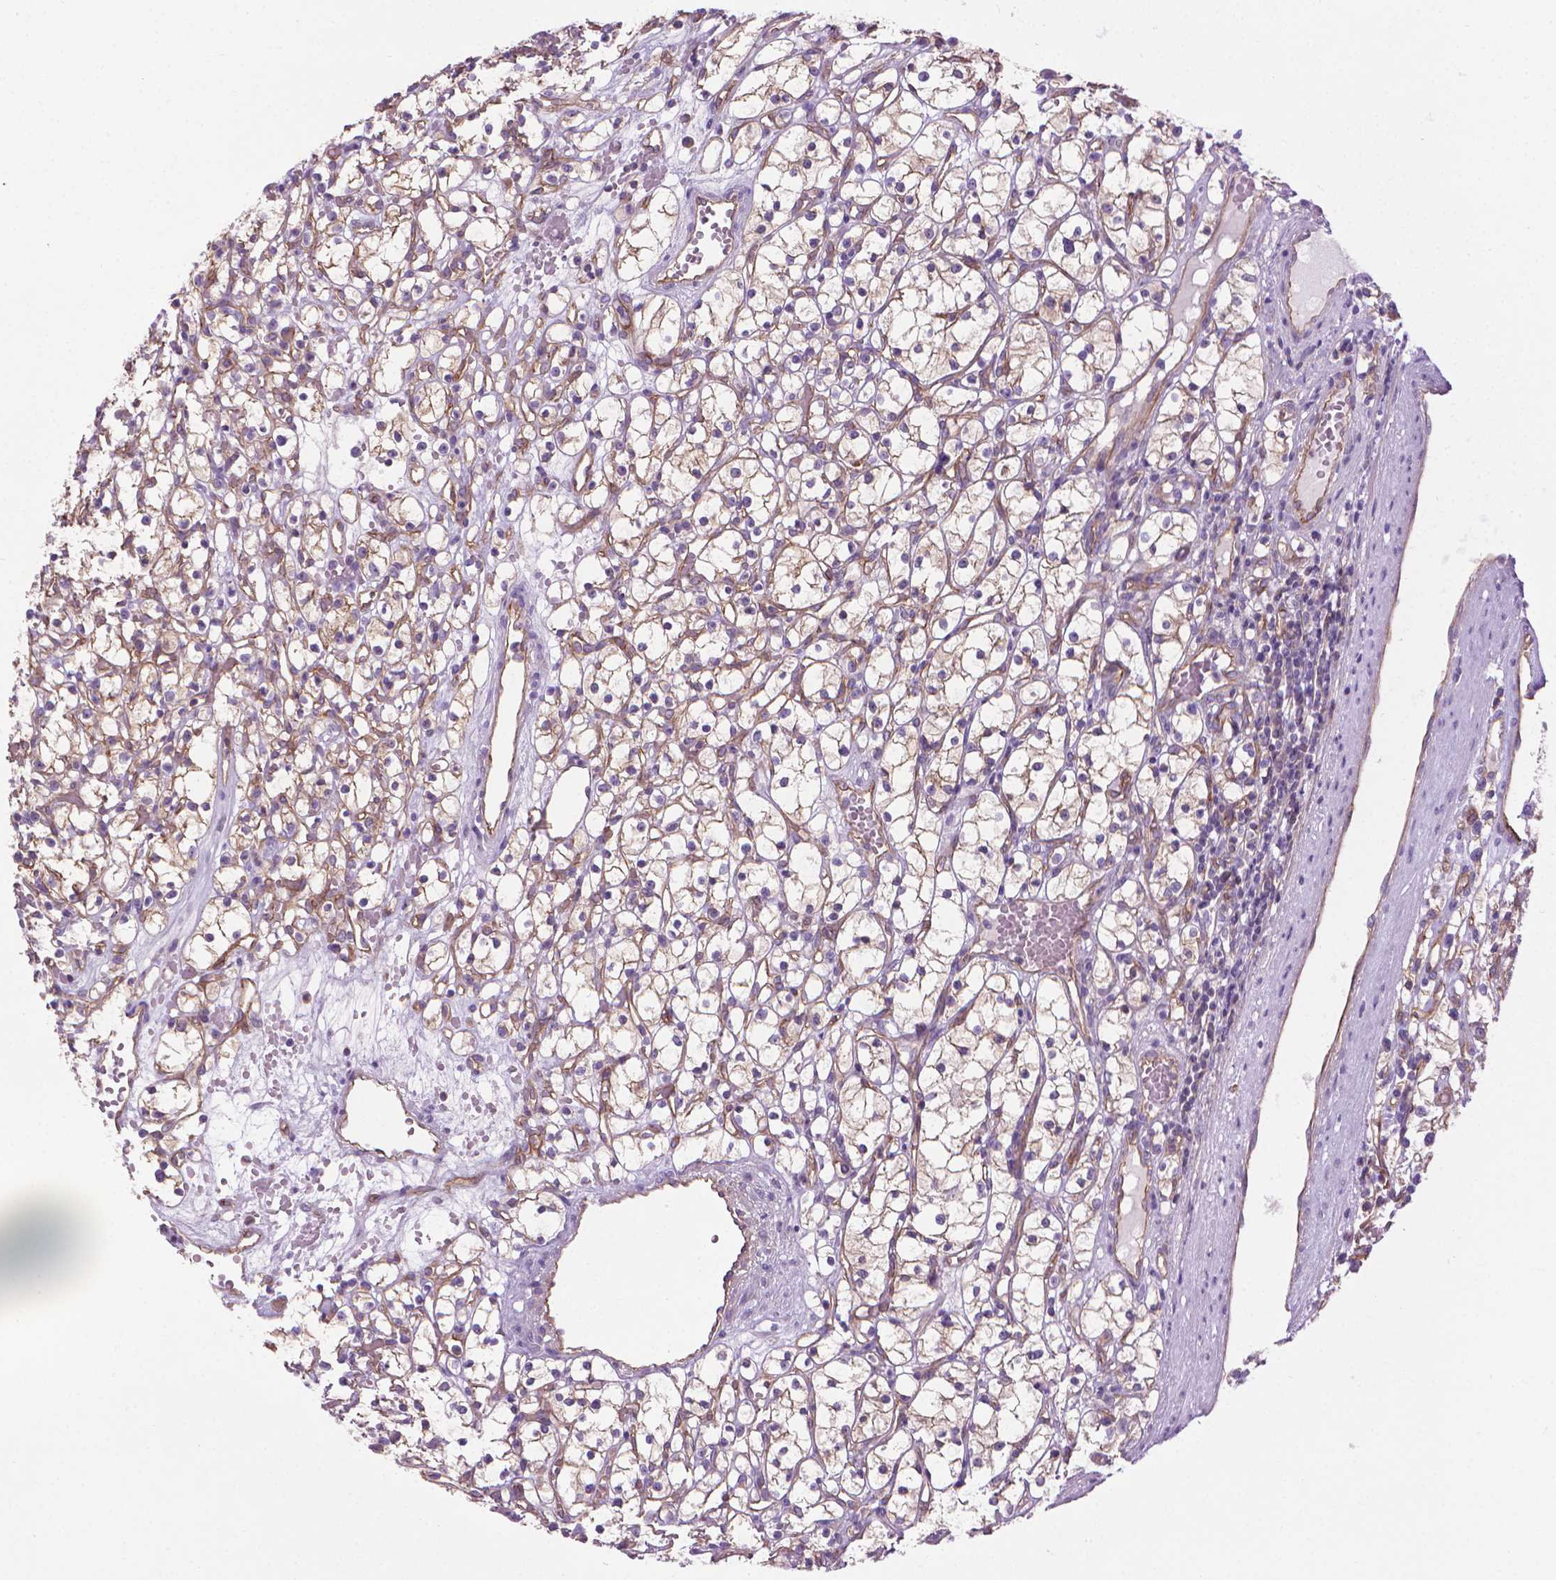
{"staining": {"intensity": "weak", "quantity": ">75%", "location": "cytoplasmic/membranous"}, "tissue": "renal cancer", "cell_type": "Tumor cells", "image_type": "cancer", "snomed": [{"axis": "morphology", "description": "Adenocarcinoma, NOS"}, {"axis": "topography", "description": "Kidney"}], "caption": "A brown stain labels weak cytoplasmic/membranous staining of a protein in renal cancer tumor cells. (Stains: DAB in brown, nuclei in blue, Microscopy: brightfield microscopy at high magnification).", "gene": "TENT5A", "patient": {"sex": "female", "age": 59}}